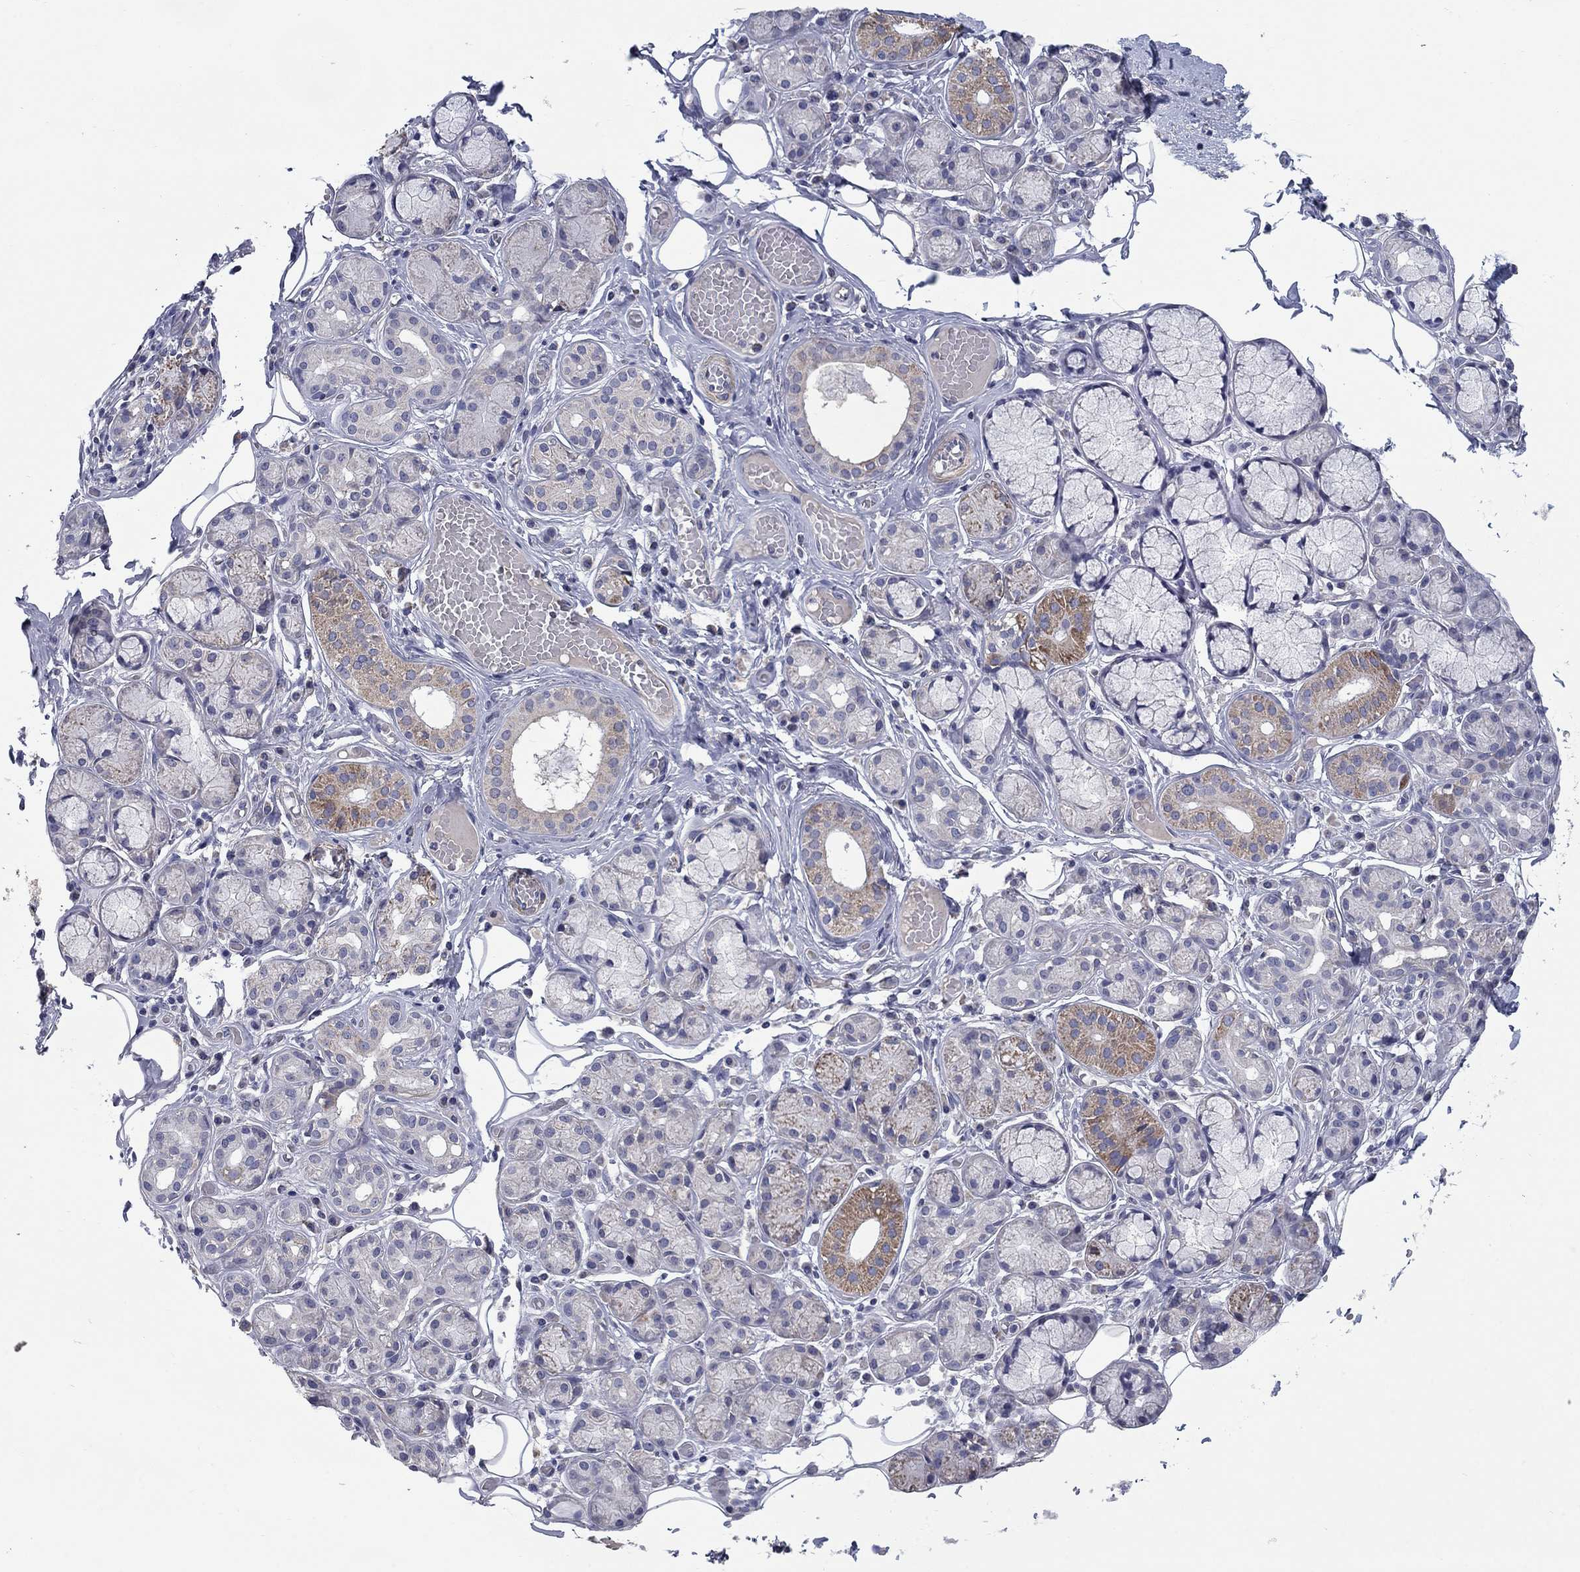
{"staining": {"intensity": "moderate", "quantity": "<25%", "location": "cytoplasmic/membranous"}, "tissue": "salivary gland", "cell_type": "Glandular cells", "image_type": "normal", "snomed": [{"axis": "morphology", "description": "Normal tissue, NOS"}, {"axis": "topography", "description": "Salivary gland"}, {"axis": "topography", "description": "Peripheral nerve tissue"}], "caption": "Unremarkable salivary gland exhibits moderate cytoplasmic/membranous positivity in about <25% of glandular cells, visualized by immunohistochemistry.", "gene": "FRK", "patient": {"sex": "male", "age": 71}}